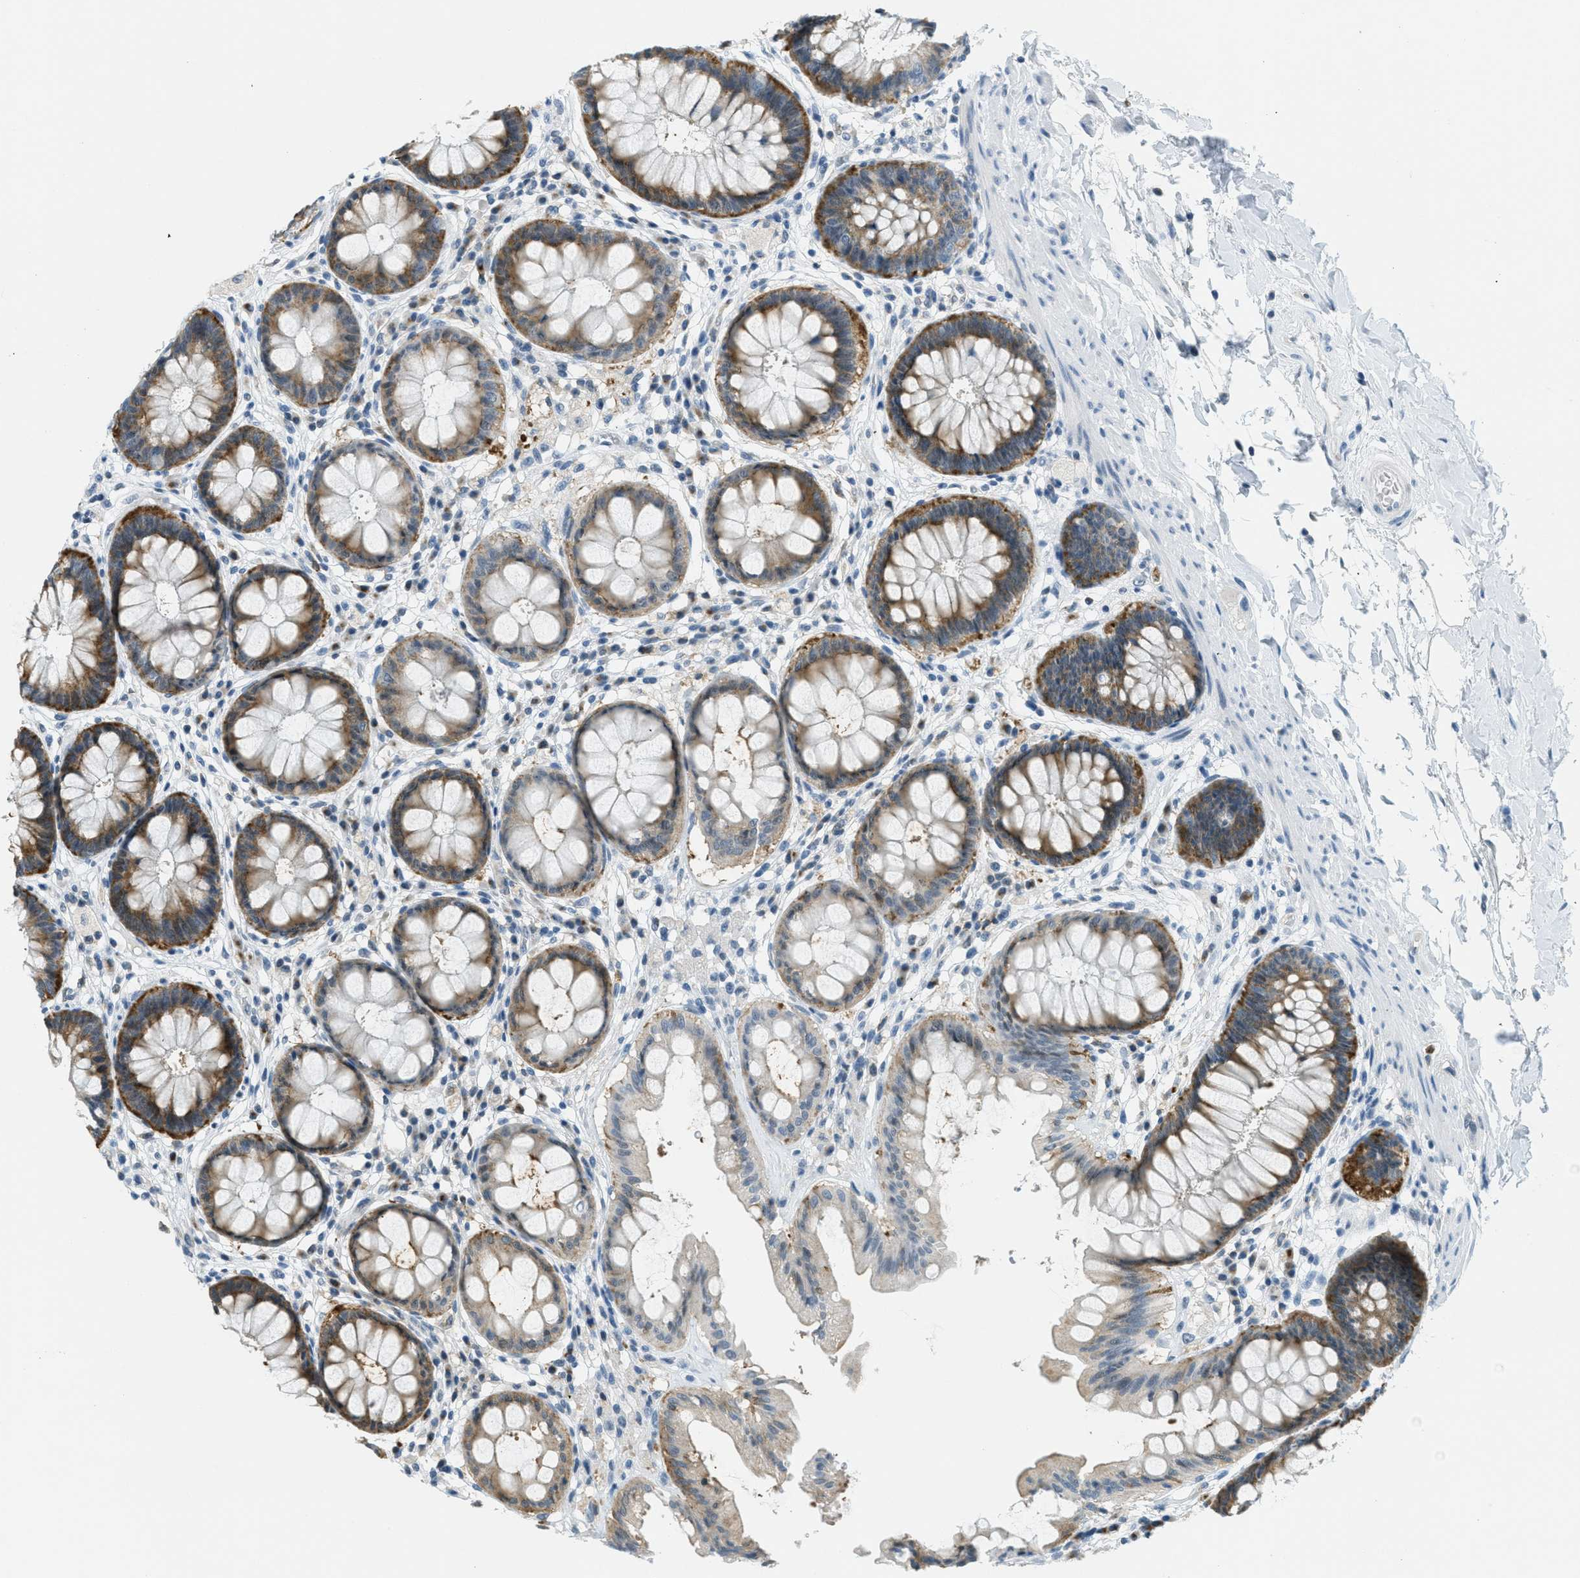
{"staining": {"intensity": "moderate", "quantity": "25%-75%", "location": "cytoplasmic/membranous"}, "tissue": "rectum", "cell_type": "Glandular cells", "image_type": "normal", "snomed": [{"axis": "morphology", "description": "Normal tissue, NOS"}, {"axis": "topography", "description": "Rectum"}], "caption": "Glandular cells demonstrate medium levels of moderate cytoplasmic/membranous staining in about 25%-75% of cells in normal rectum.", "gene": "FYN", "patient": {"sex": "female", "age": 46}}